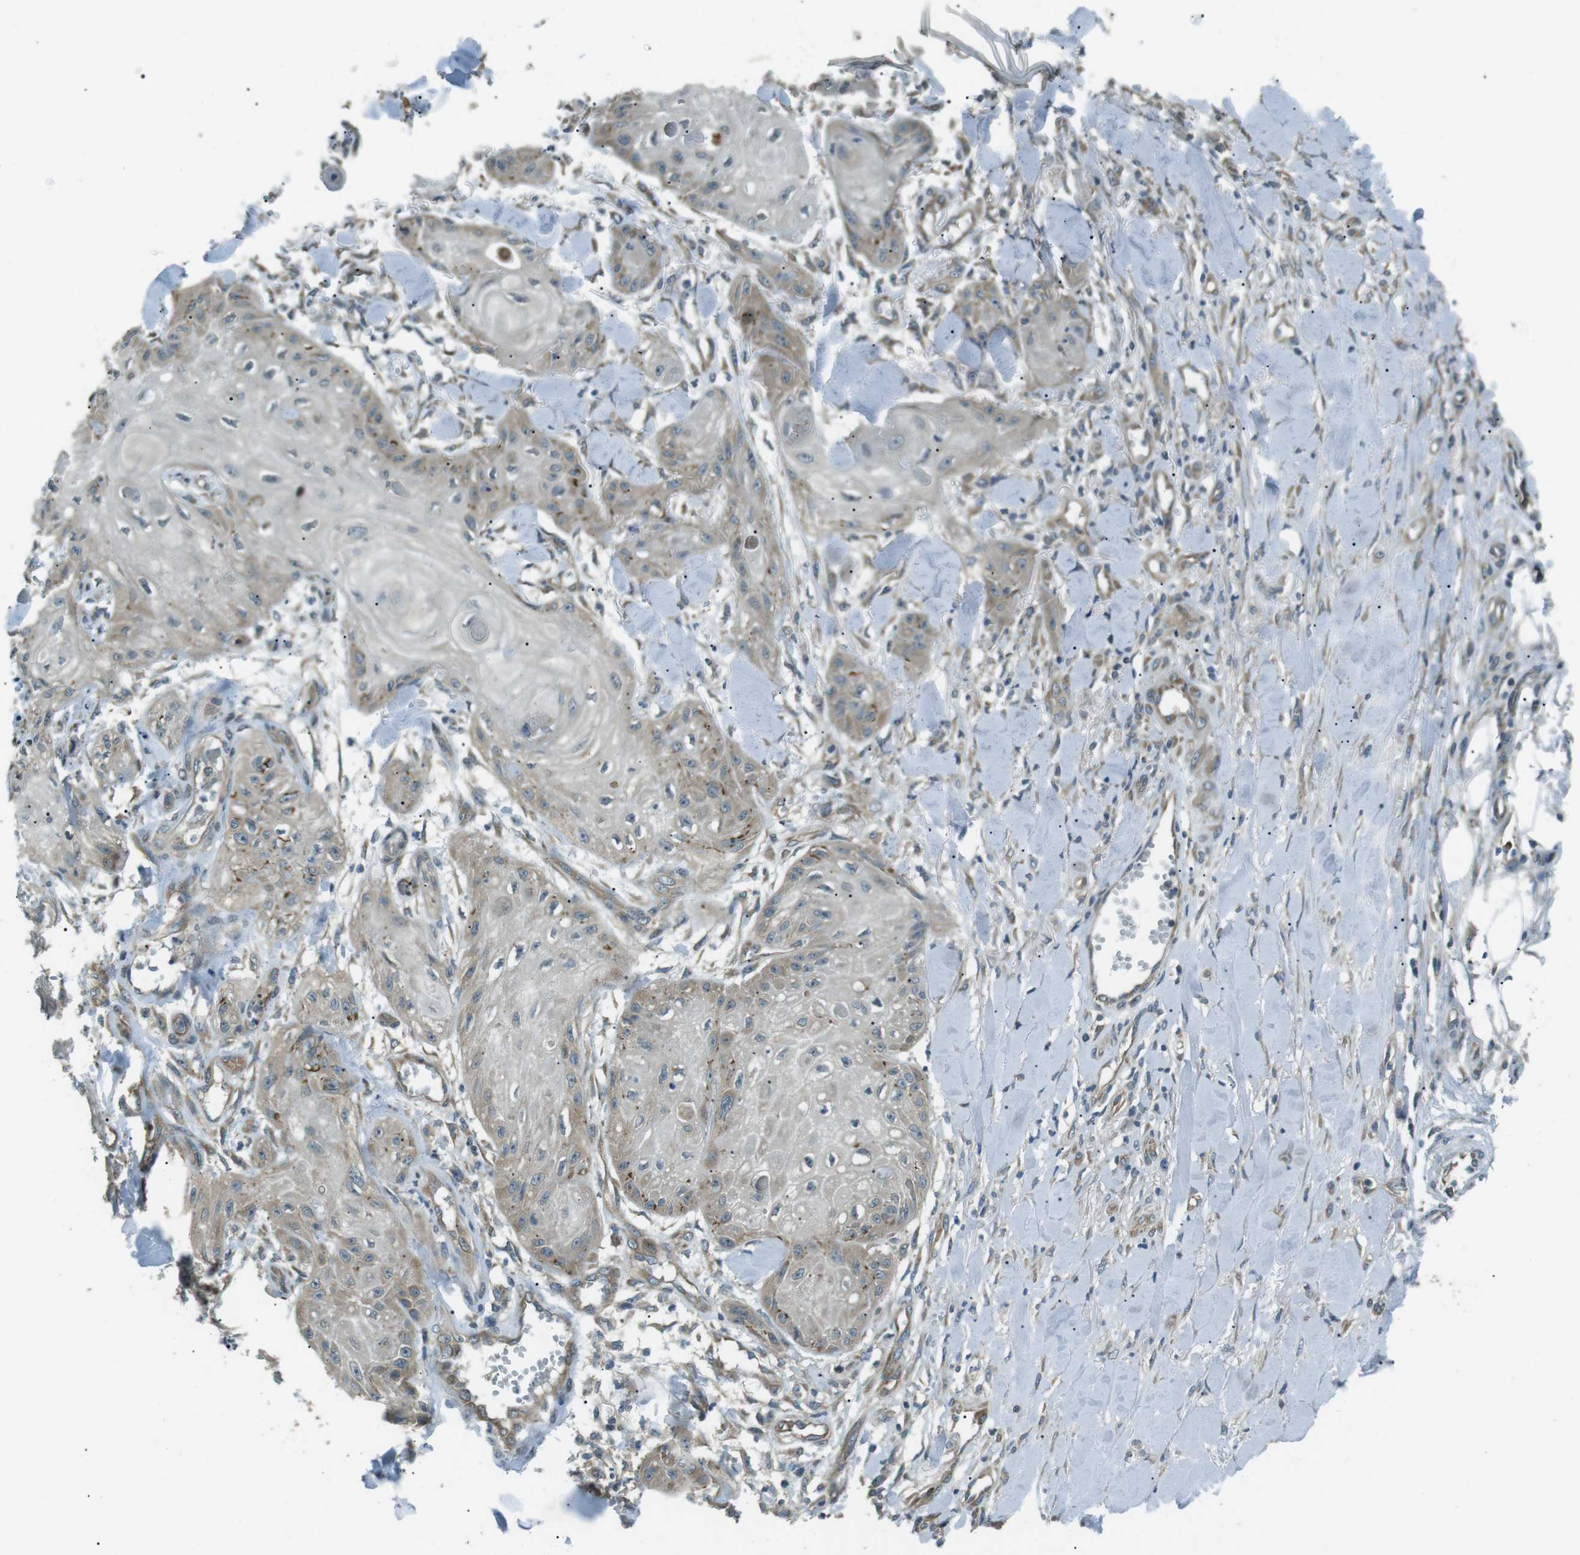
{"staining": {"intensity": "weak", "quantity": ">75%", "location": "cytoplasmic/membranous"}, "tissue": "skin cancer", "cell_type": "Tumor cells", "image_type": "cancer", "snomed": [{"axis": "morphology", "description": "Squamous cell carcinoma, NOS"}, {"axis": "topography", "description": "Skin"}], "caption": "The micrograph displays immunohistochemical staining of squamous cell carcinoma (skin). There is weak cytoplasmic/membranous positivity is seen in approximately >75% of tumor cells. The protein is stained brown, and the nuclei are stained in blue (DAB (3,3'-diaminobenzidine) IHC with brightfield microscopy, high magnification).", "gene": "TMEM74", "patient": {"sex": "male", "age": 74}}